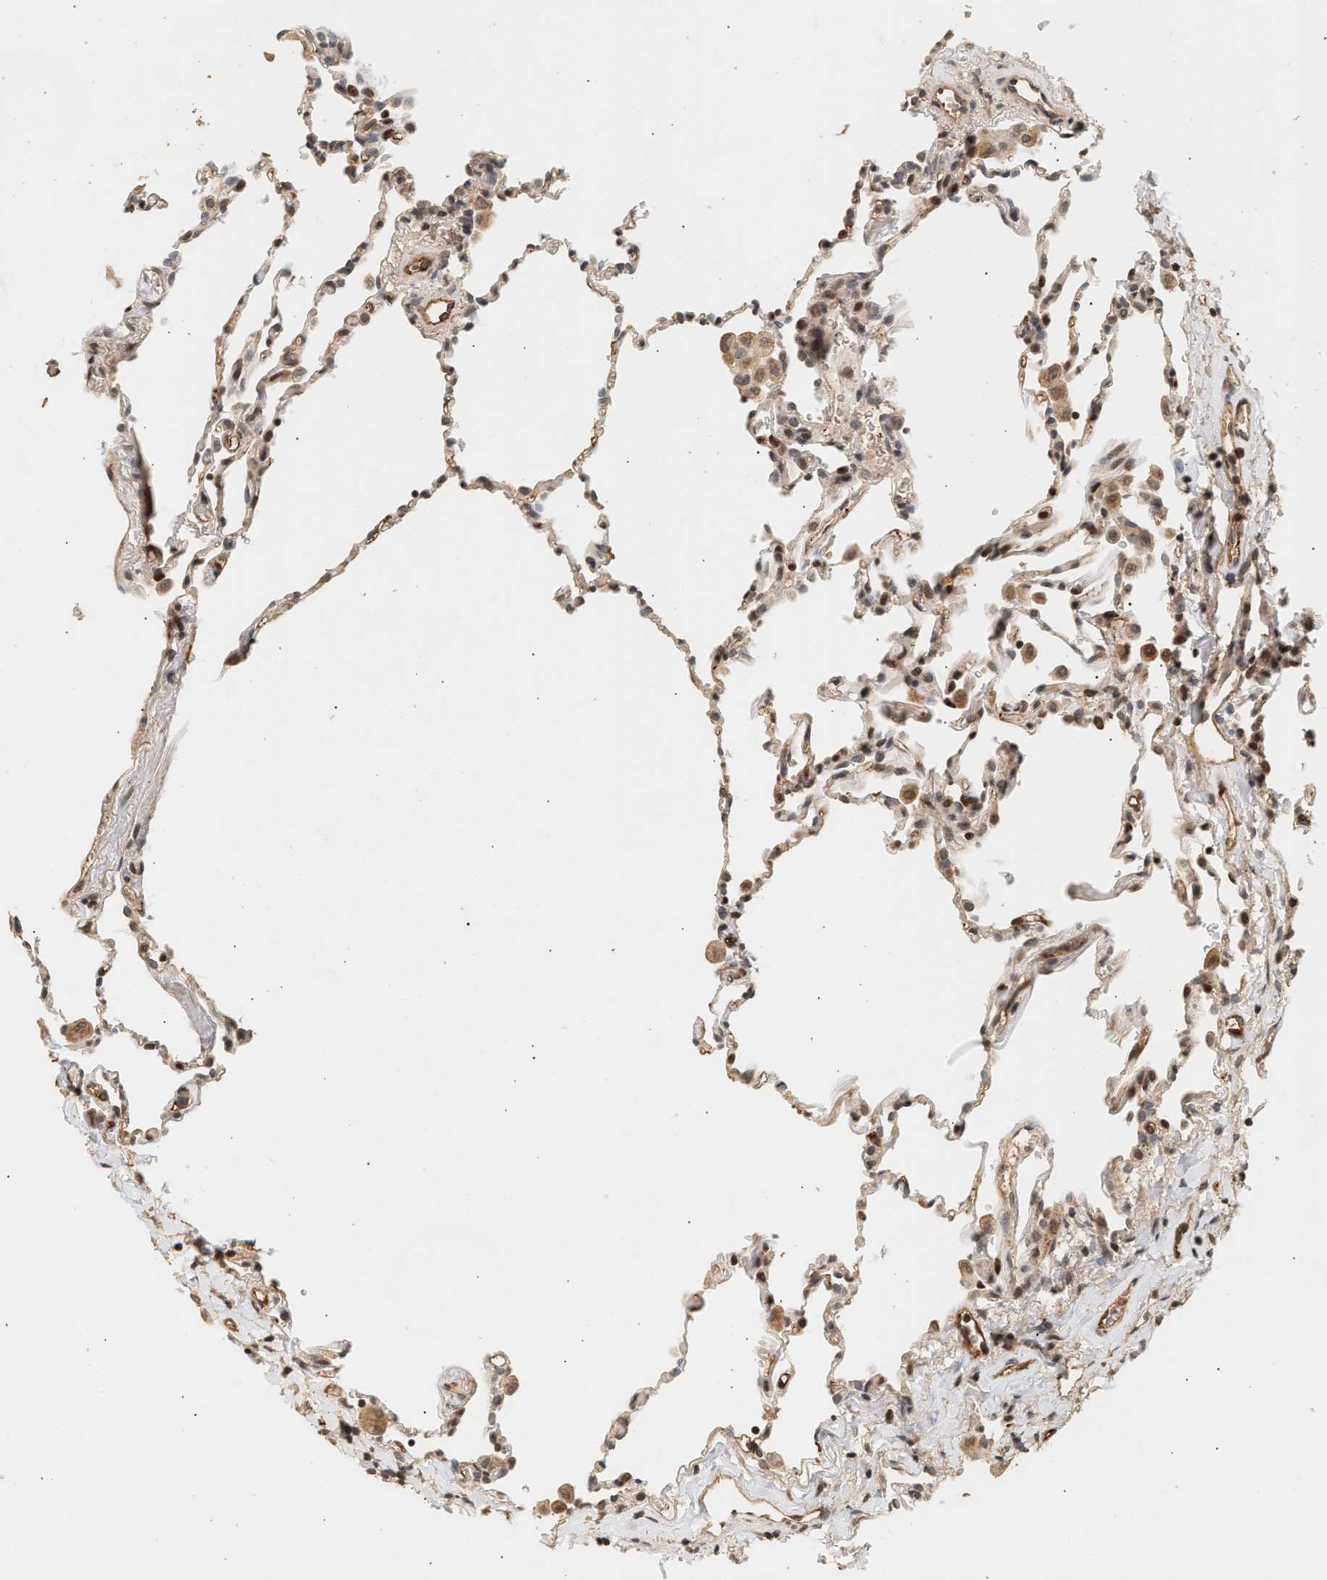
{"staining": {"intensity": "weak", "quantity": "<25%", "location": "cytoplasmic/membranous"}, "tissue": "lung", "cell_type": "Alveolar cells", "image_type": "normal", "snomed": [{"axis": "morphology", "description": "Normal tissue, NOS"}, {"axis": "topography", "description": "Lung"}], "caption": "This is an immunohistochemistry (IHC) micrograph of unremarkable lung. There is no expression in alveolar cells.", "gene": "PLXND1", "patient": {"sex": "male", "age": 59}}